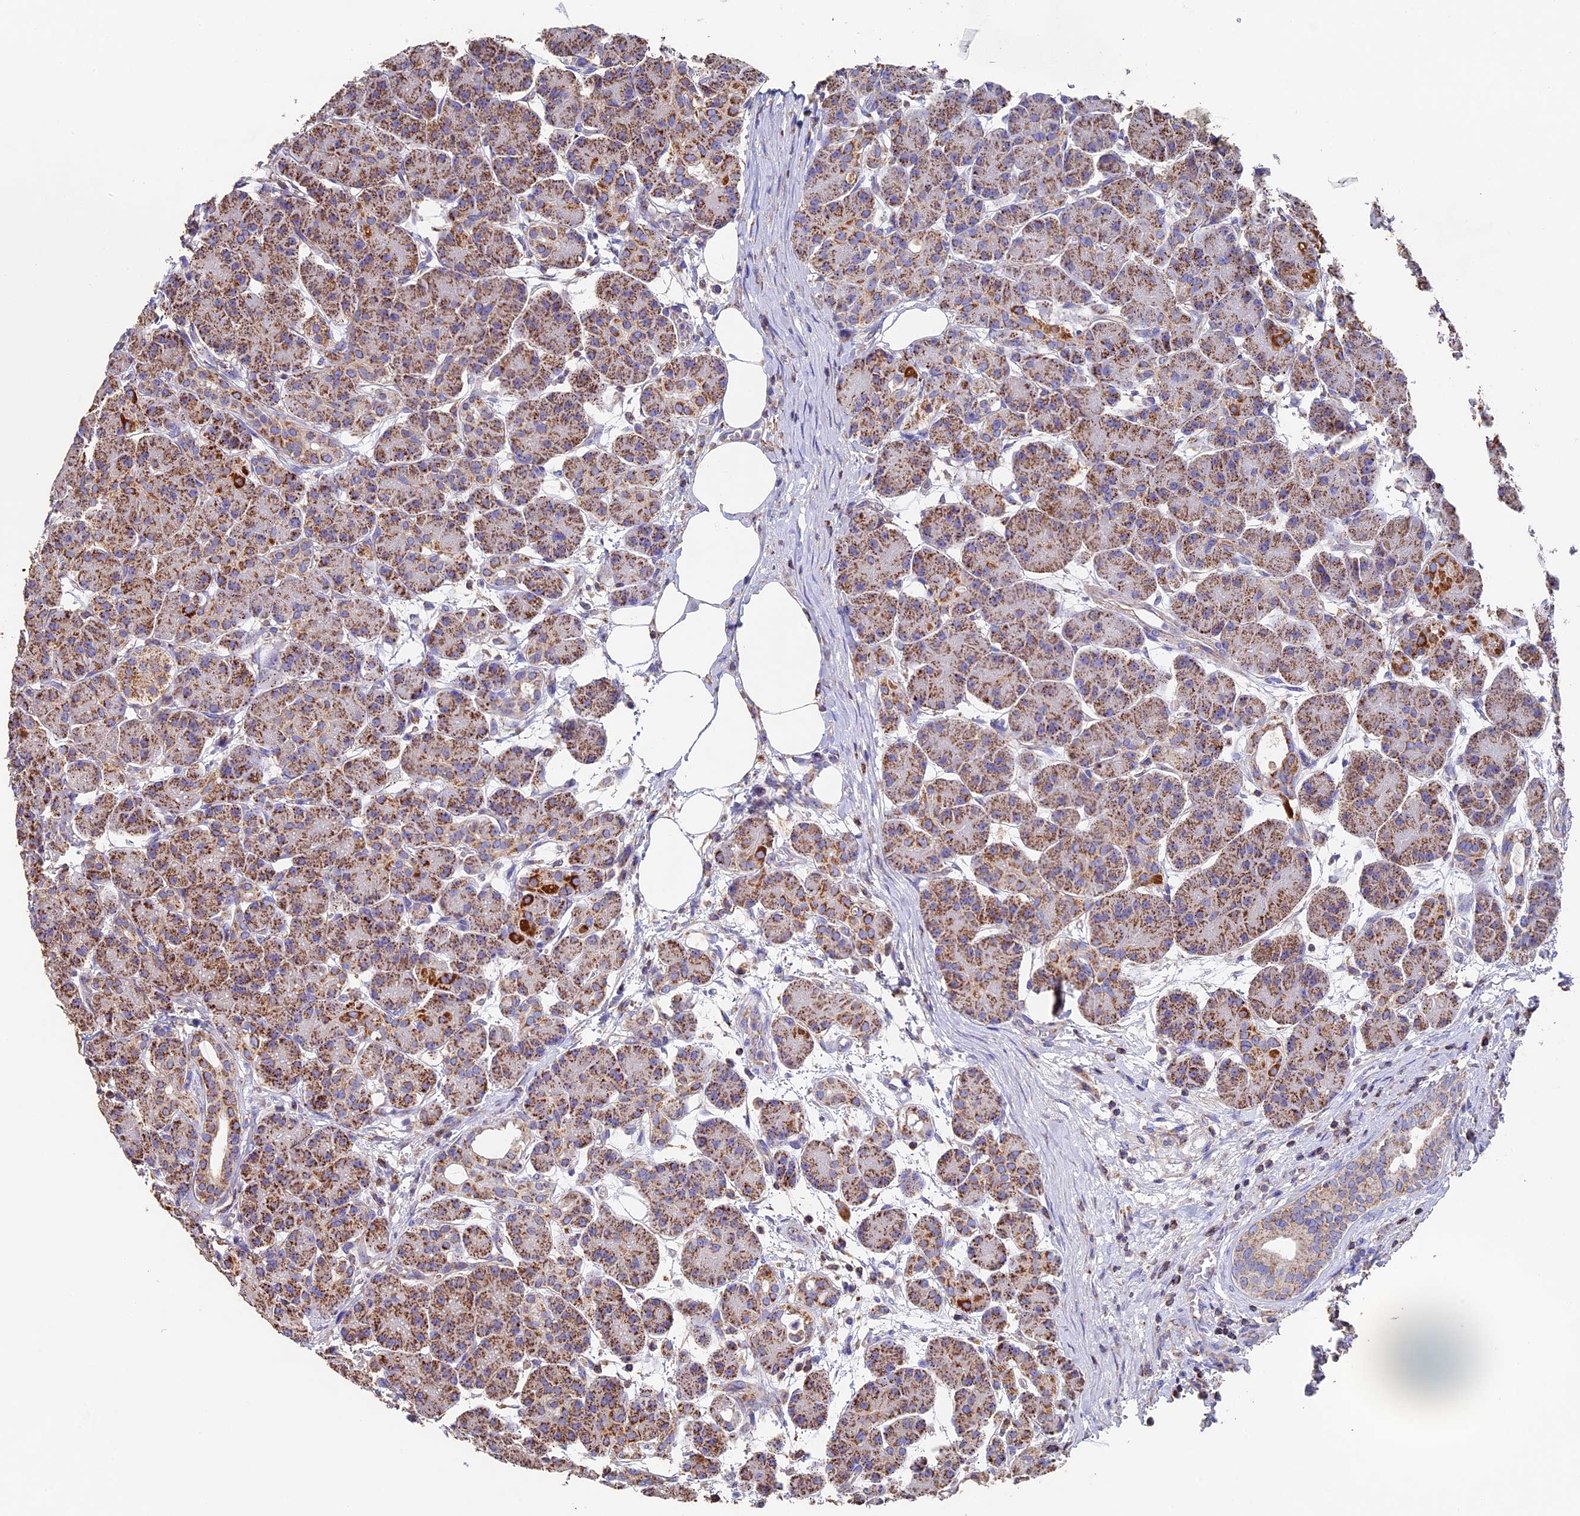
{"staining": {"intensity": "moderate", "quantity": ">75%", "location": "cytoplasmic/membranous"}, "tissue": "pancreas", "cell_type": "Exocrine glandular cells", "image_type": "normal", "snomed": [{"axis": "morphology", "description": "Normal tissue, NOS"}, {"axis": "topography", "description": "Pancreas"}], "caption": "Immunohistochemical staining of benign human pancreas exhibits moderate cytoplasmic/membranous protein expression in about >75% of exocrine glandular cells. The staining was performed using DAB (3,3'-diaminobenzidine) to visualize the protein expression in brown, while the nuclei were stained in blue with hematoxylin (Magnification: 20x).", "gene": "ADAT1", "patient": {"sex": "male", "age": 63}}